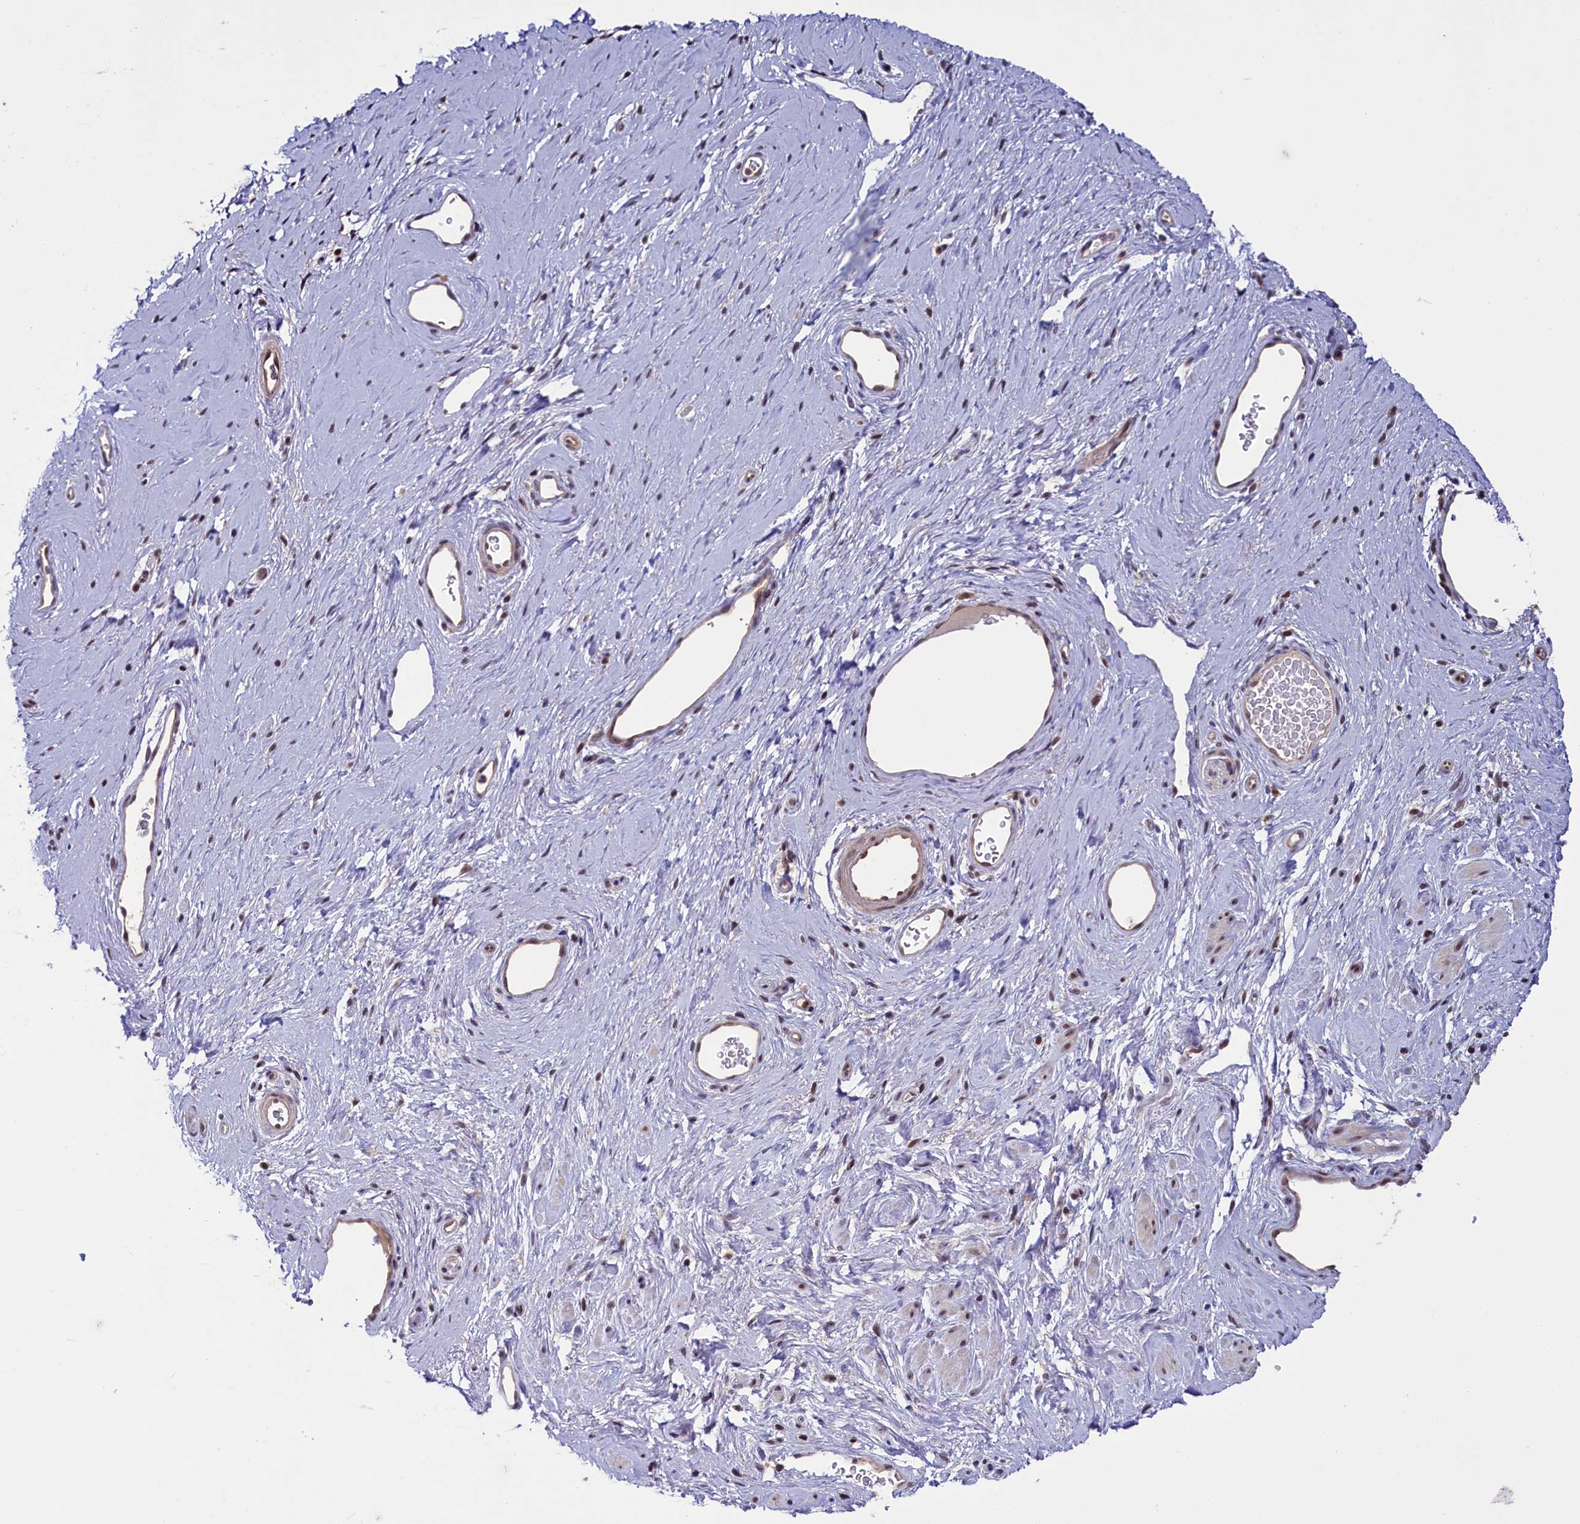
{"staining": {"intensity": "moderate", "quantity": "25%-75%", "location": "cytoplasmic/membranous,nuclear"}, "tissue": "adipose tissue", "cell_type": "Adipocytes", "image_type": "normal", "snomed": [{"axis": "morphology", "description": "Normal tissue, NOS"}, {"axis": "morphology", "description": "Adenocarcinoma, NOS"}, {"axis": "topography", "description": "Rectum"}, {"axis": "topography", "description": "Vagina"}, {"axis": "topography", "description": "Peripheral nerve tissue"}], "caption": "Protein staining demonstrates moderate cytoplasmic/membranous,nuclear staining in about 25%-75% of adipocytes in normal adipose tissue. The staining was performed using DAB (3,3'-diaminobenzidine), with brown indicating positive protein expression. Nuclei are stained blue with hematoxylin.", "gene": "SLC7A6OS", "patient": {"sex": "female", "age": 71}}